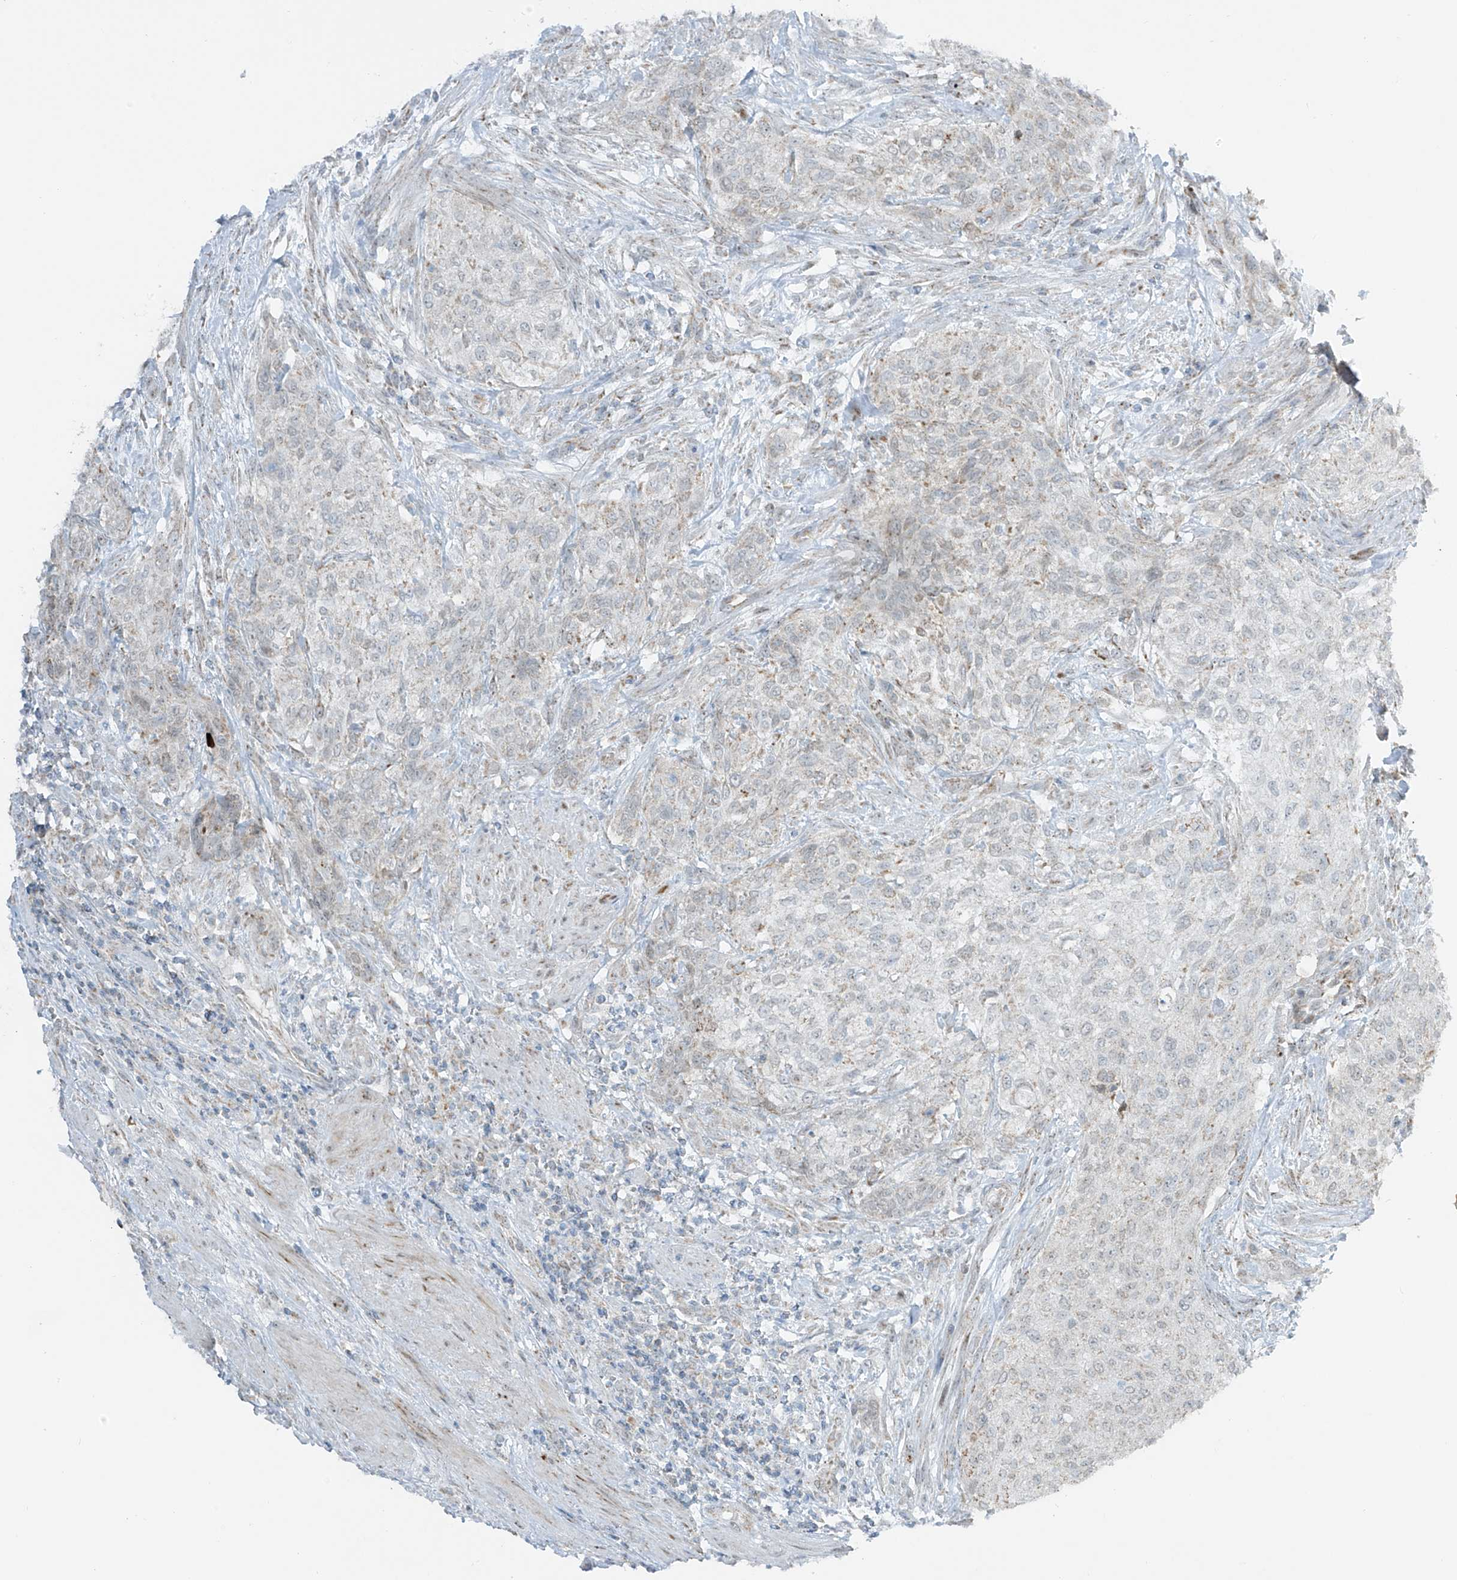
{"staining": {"intensity": "negative", "quantity": "none", "location": "none"}, "tissue": "urothelial cancer", "cell_type": "Tumor cells", "image_type": "cancer", "snomed": [{"axis": "morphology", "description": "Urothelial carcinoma, High grade"}, {"axis": "topography", "description": "Urinary bladder"}], "caption": "Tumor cells show no significant protein expression in urothelial cancer. Brightfield microscopy of immunohistochemistry stained with DAB (3,3'-diaminobenzidine) (brown) and hematoxylin (blue), captured at high magnification.", "gene": "SMDT1", "patient": {"sex": "male", "age": 35}}